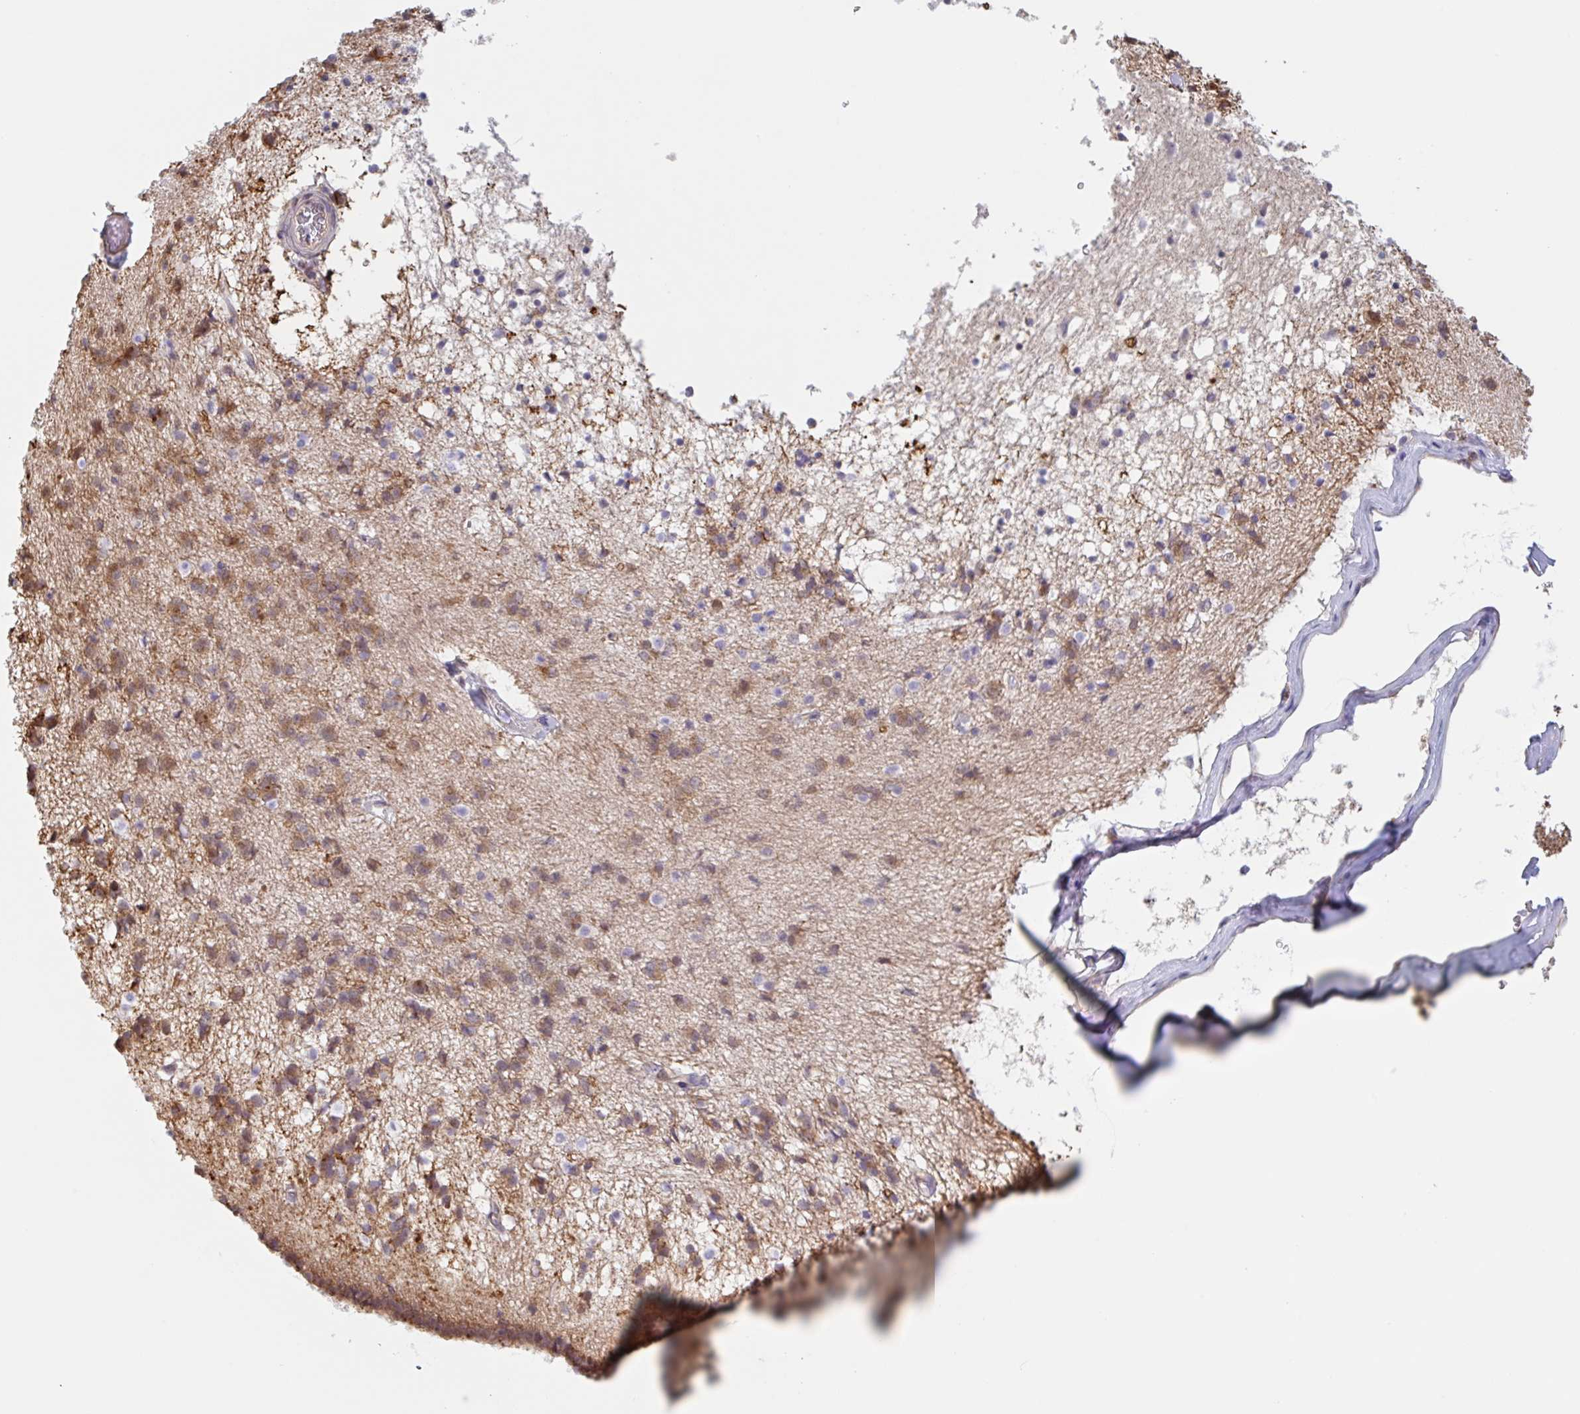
{"staining": {"intensity": "moderate", "quantity": "25%-75%", "location": "cytoplasmic/membranous"}, "tissue": "caudate", "cell_type": "Glial cells", "image_type": "normal", "snomed": [{"axis": "morphology", "description": "Normal tissue, NOS"}, {"axis": "topography", "description": "Lateral ventricle wall"}], "caption": "Human caudate stained with a brown dye demonstrates moderate cytoplasmic/membranous positive expression in approximately 25%-75% of glial cells.", "gene": "TBPL2", "patient": {"sex": "male", "age": 58}}